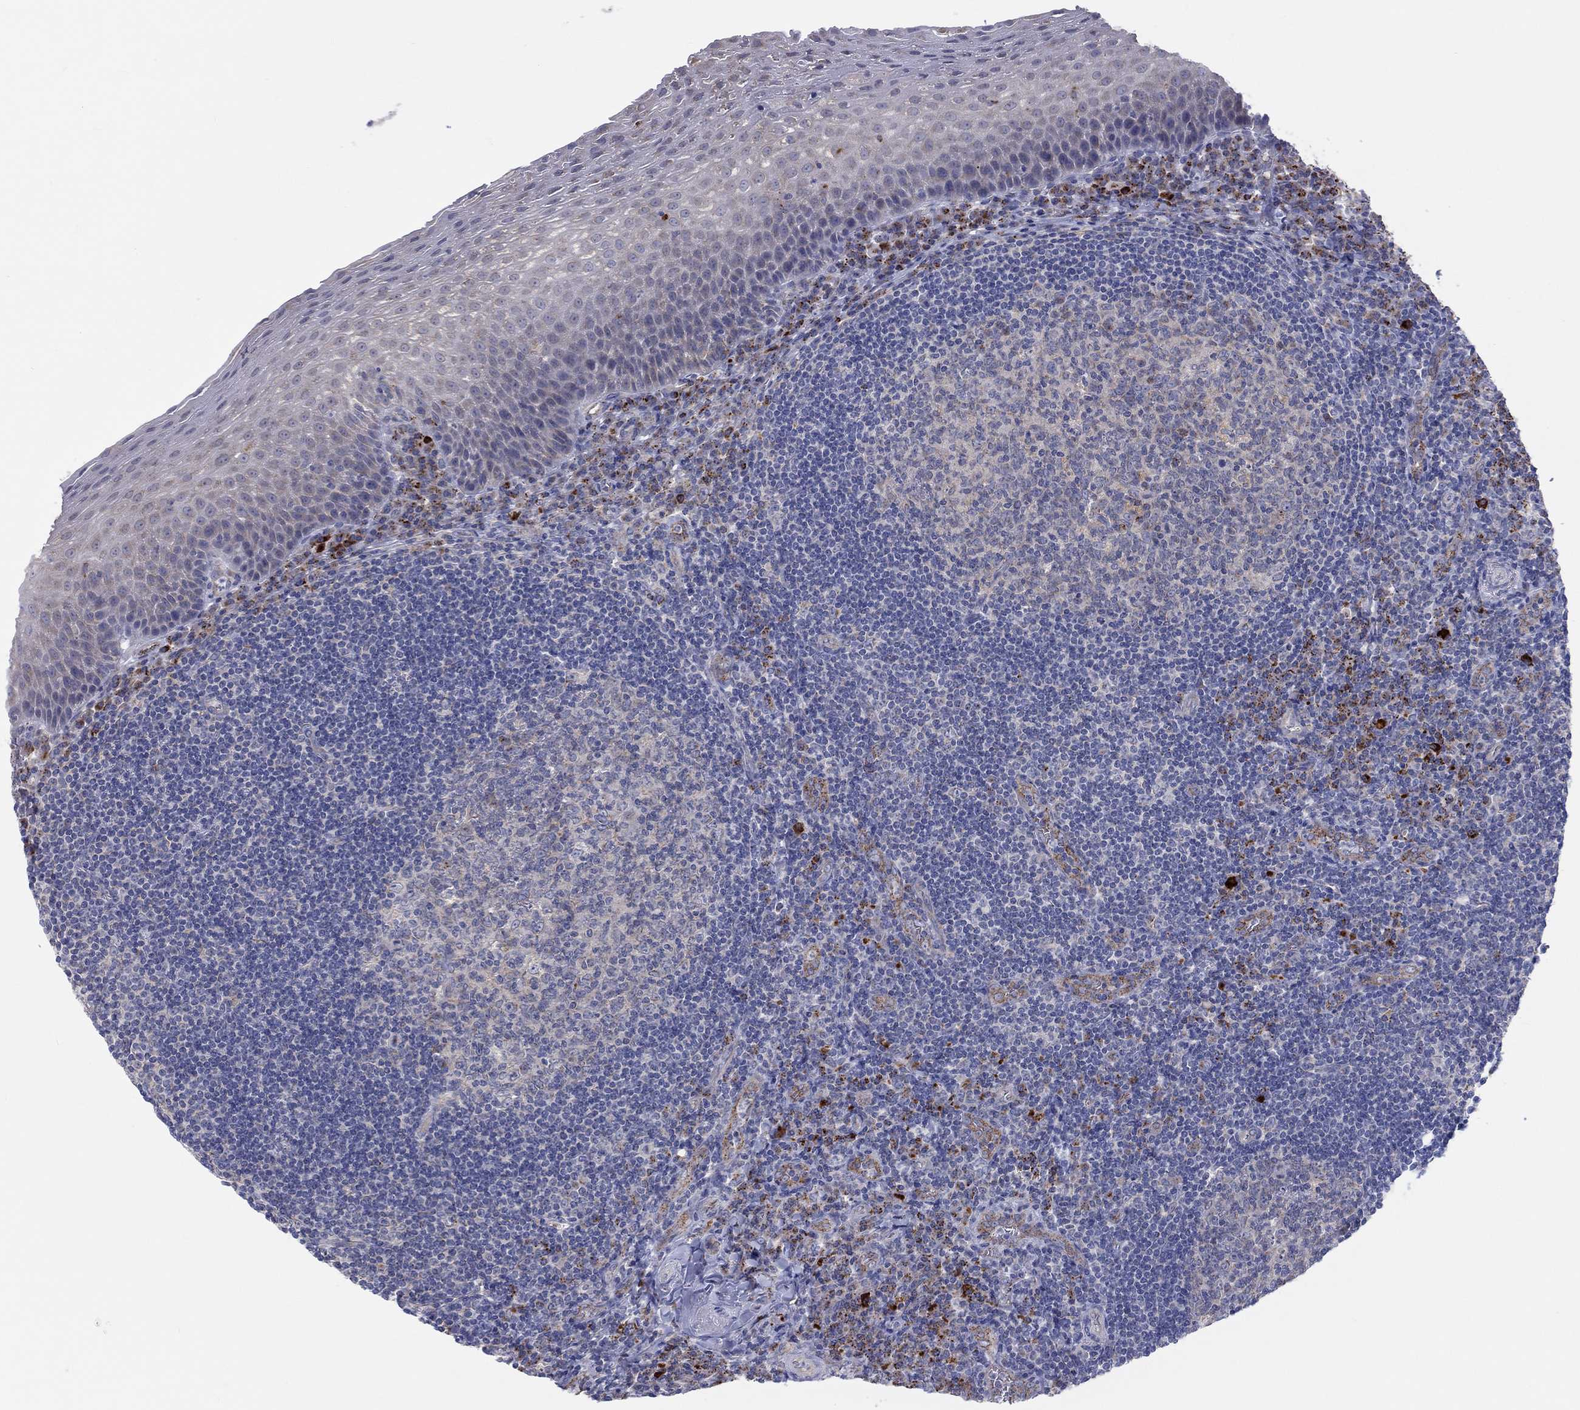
{"staining": {"intensity": "strong", "quantity": "<25%", "location": "cytoplasmic/membranous"}, "tissue": "tonsil", "cell_type": "Germinal center cells", "image_type": "normal", "snomed": [{"axis": "morphology", "description": "Normal tissue, NOS"}, {"axis": "morphology", "description": "Inflammation, NOS"}, {"axis": "topography", "description": "Tonsil"}], "caption": "Normal tonsil displays strong cytoplasmic/membranous positivity in approximately <25% of germinal center cells.", "gene": "BCO2", "patient": {"sex": "female", "age": 31}}